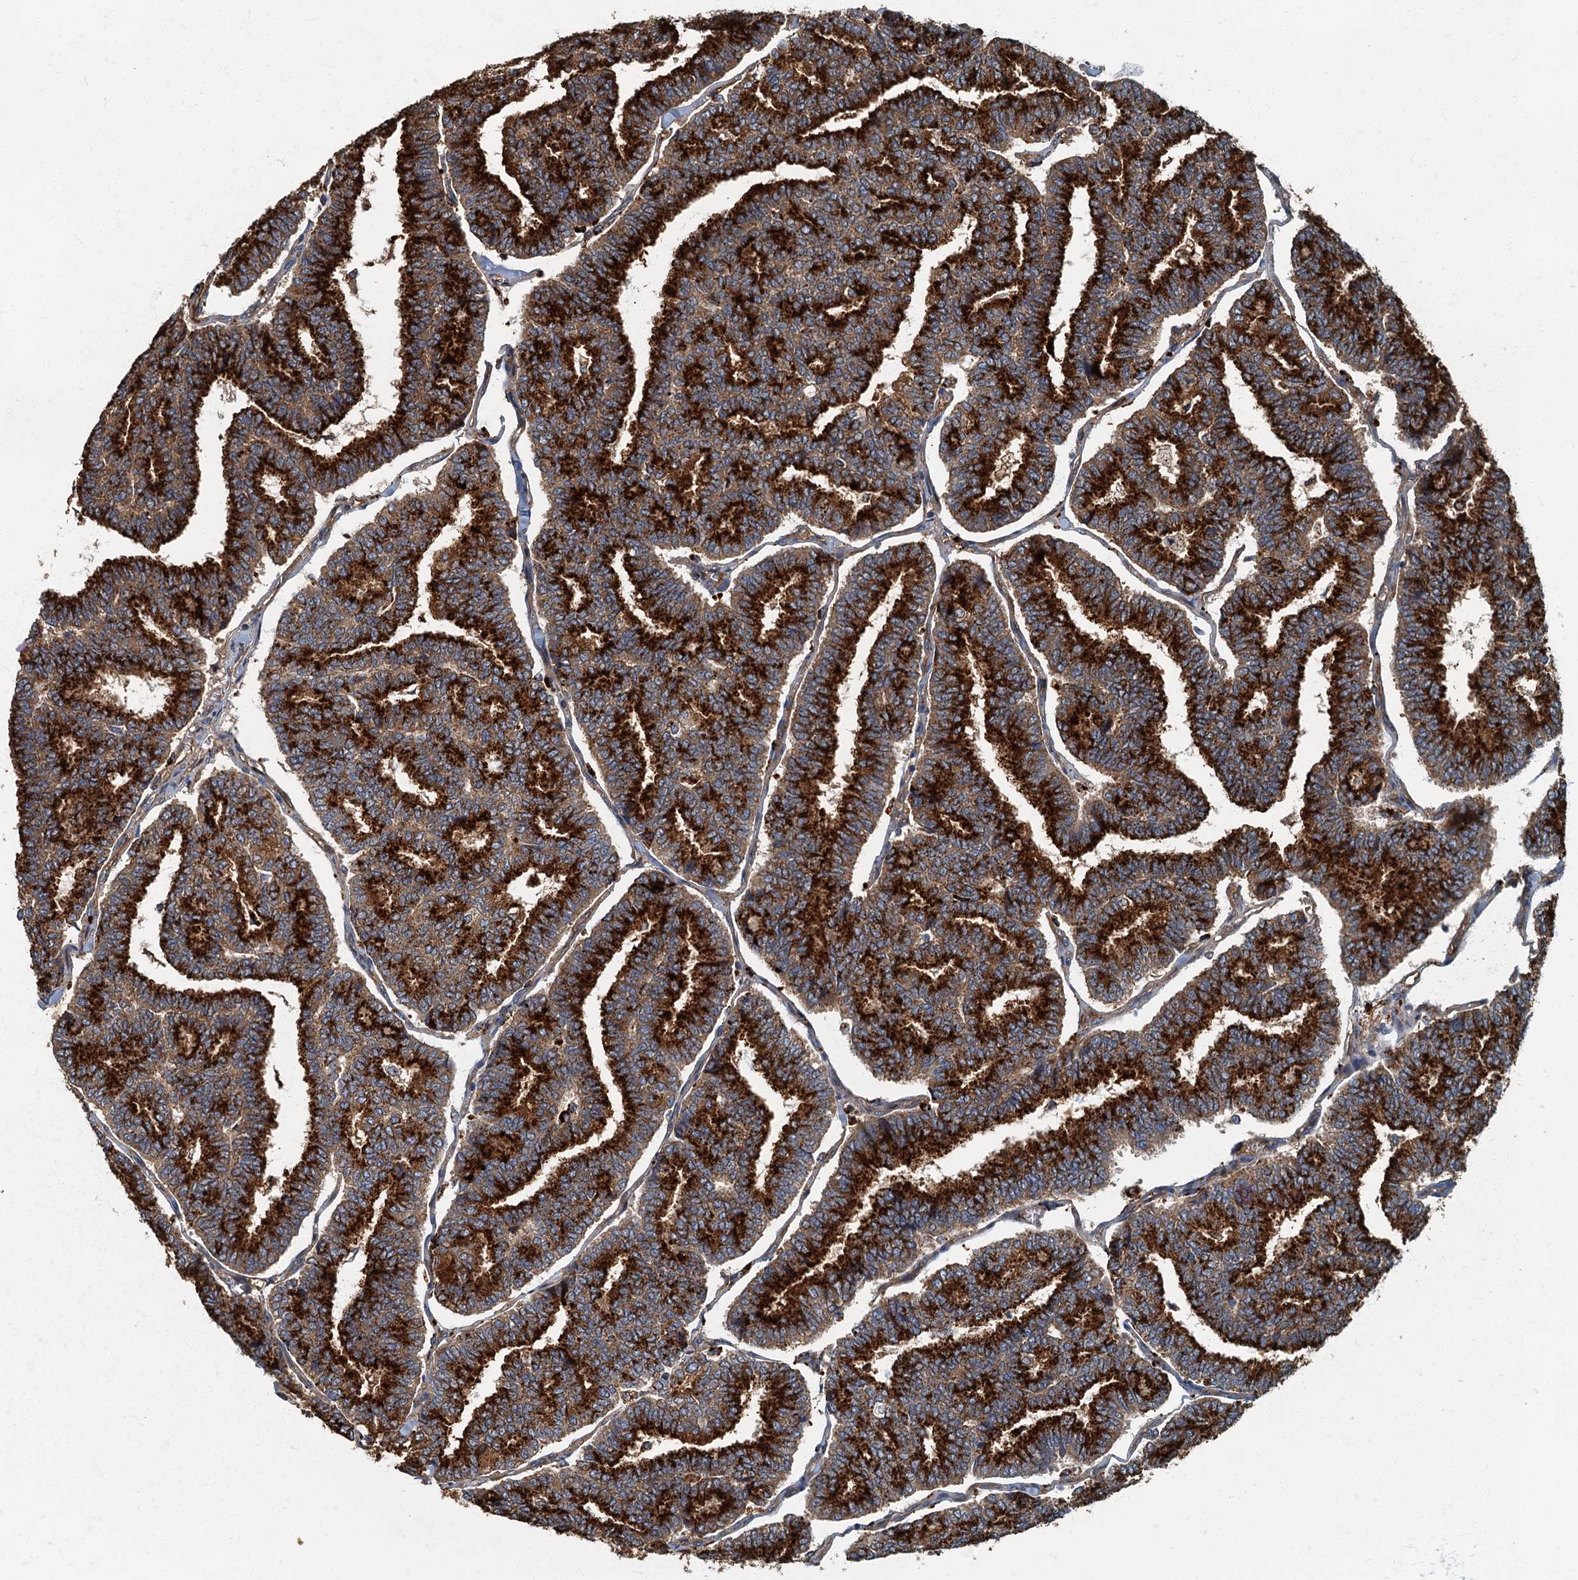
{"staining": {"intensity": "strong", "quantity": ">75%", "location": "cytoplasmic/membranous"}, "tissue": "thyroid cancer", "cell_type": "Tumor cells", "image_type": "cancer", "snomed": [{"axis": "morphology", "description": "Papillary adenocarcinoma, NOS"}, {"axis": "topography", "description": "Thyroid gland"}], "caption": "DAB immunohistochemical staining of thyroid papillary adenocarcinoma exhibits strong cytoplasmic/membranous protein expression in about >75% of tumor cells.", "gene": "ARL11", "patient": {"sex": "female", "age": 35}}